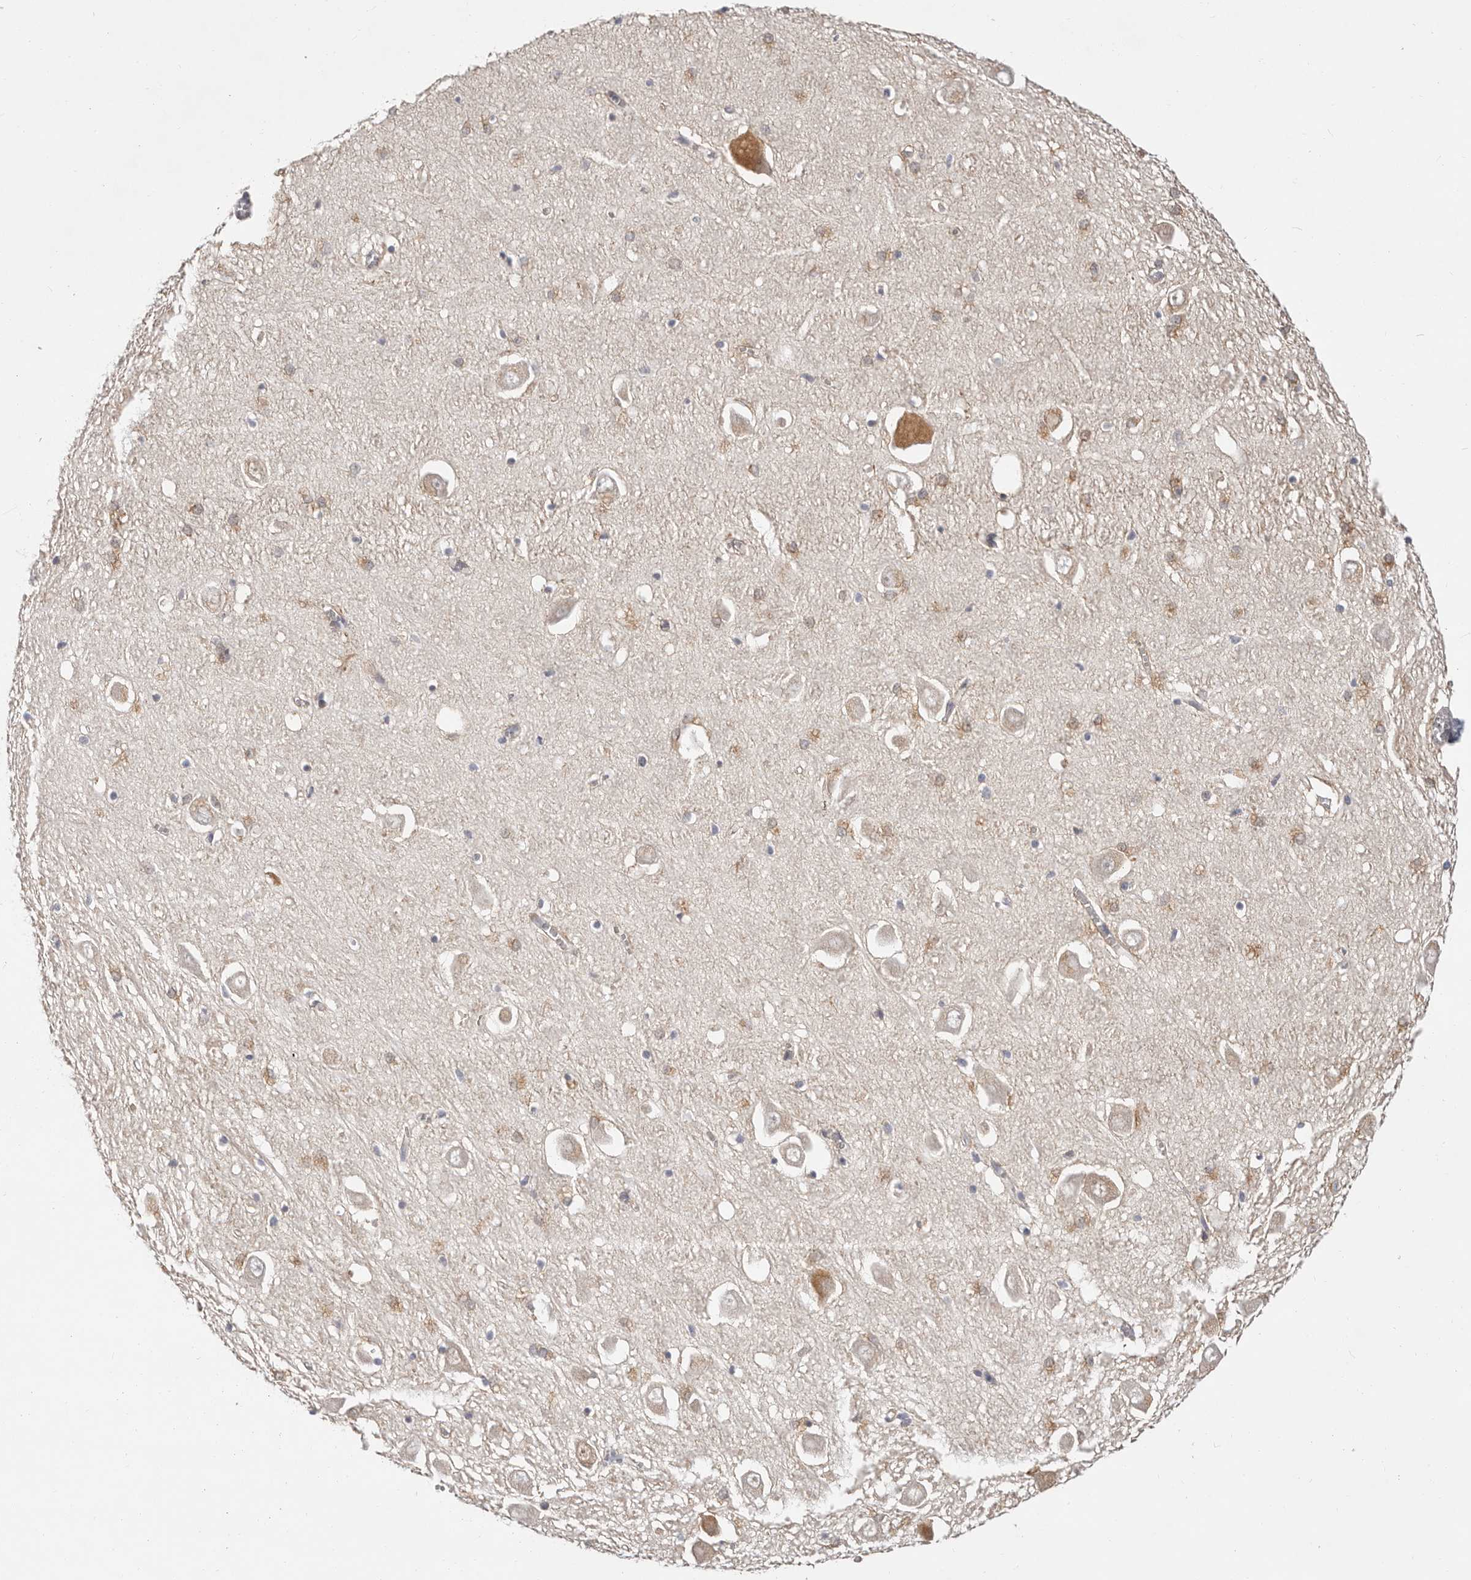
{"staining": {"intensity": "weak", "quantity": "<25%", "location": "cytoplasmic/membranous"}, "tissue": "hippocampus", "cell_type": "Glial cells", "image_type": "normal", "snomed": [{"axis": "morphology", "description": "Normal tissue, NOS"}, {"axis": "topography", "description": "Hippocampus"}], "caption": "The photomicrograph reveals no staining of glial cells in normal hippocampus.", "gene": "TMEM63B", "patient": {"sex": "male", "age": 70}}